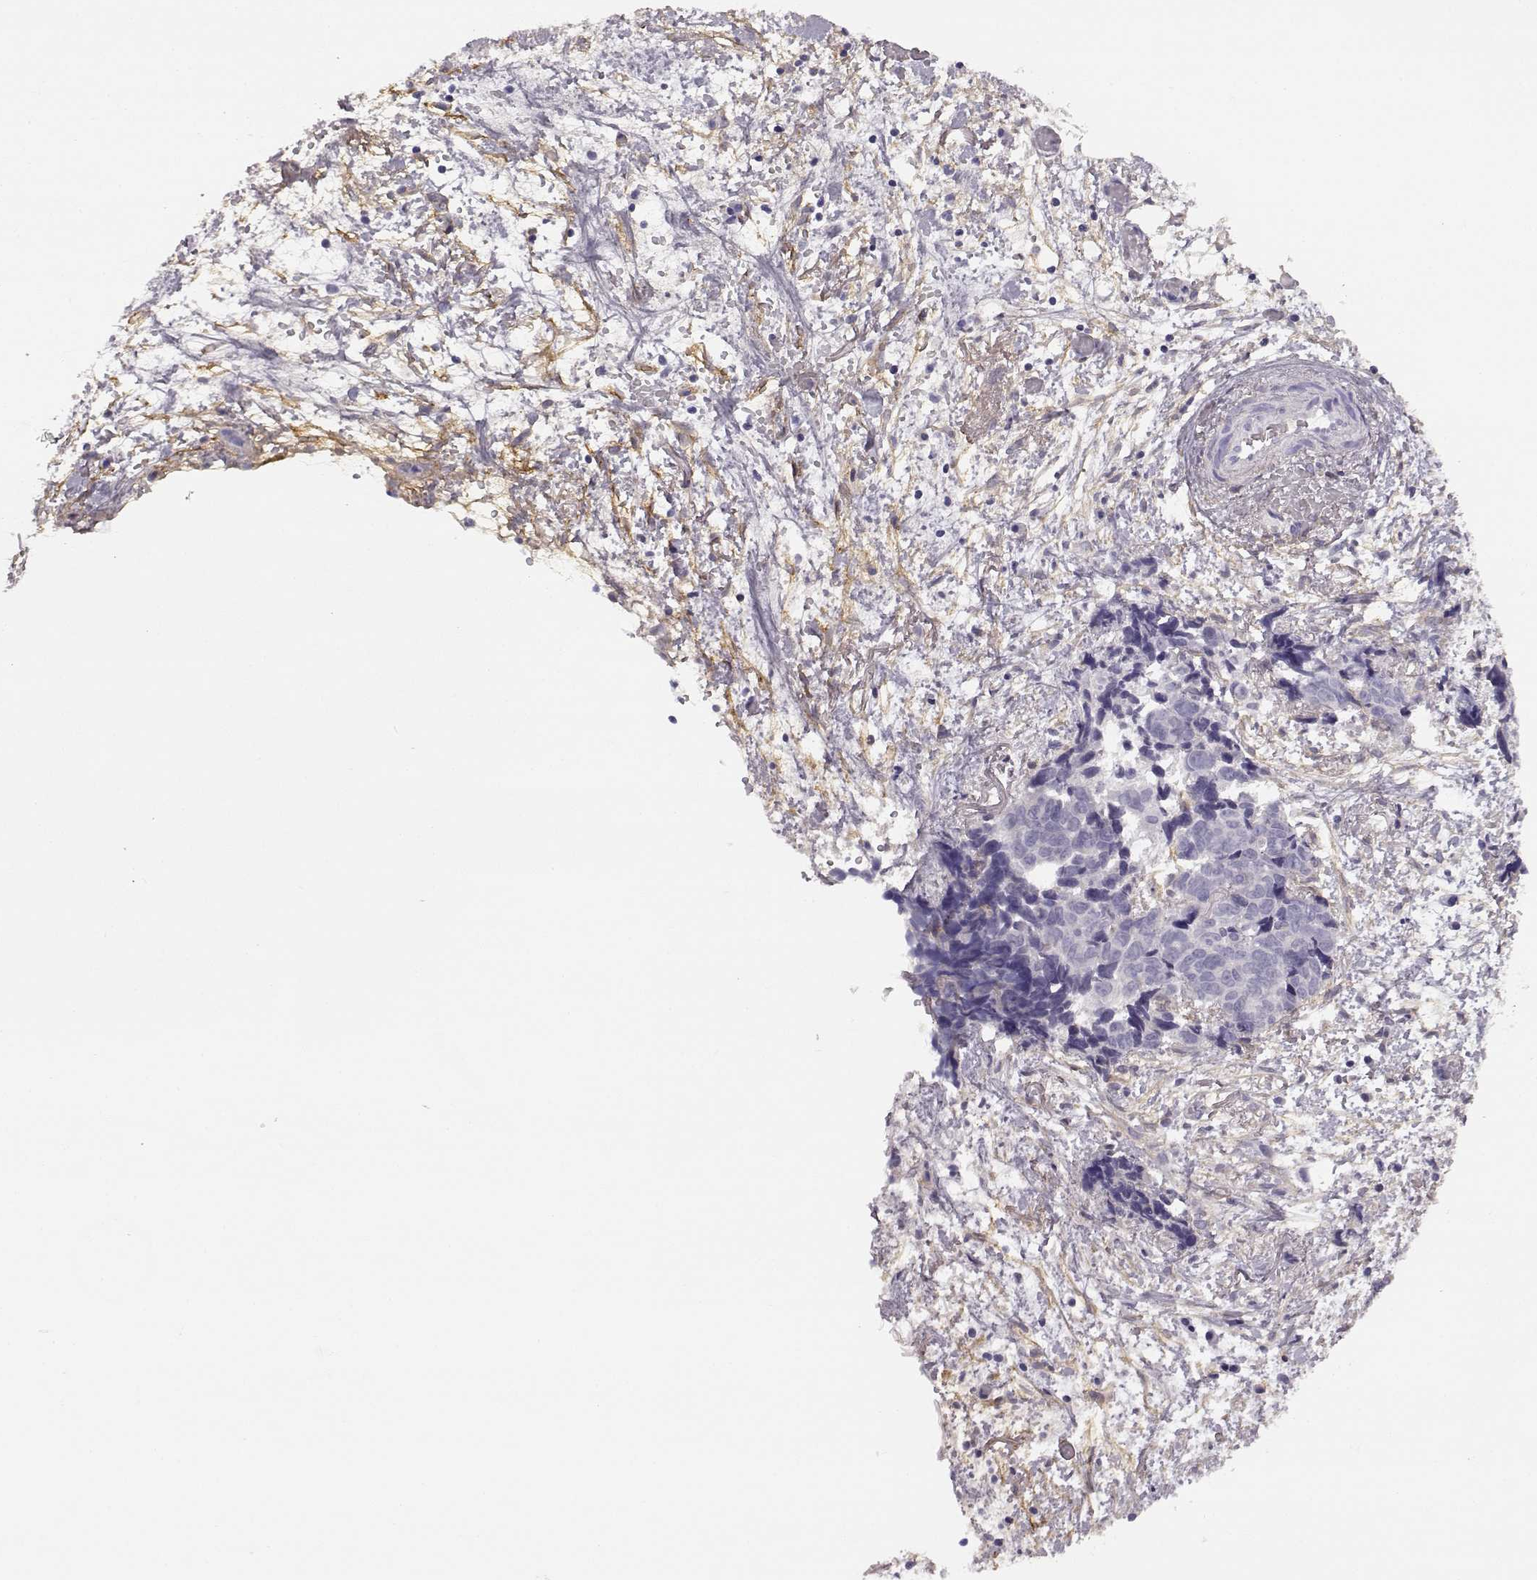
{"staining": {"intensity": "negative", "quantity": "none", "location": "none"}, "tissue": "ovarian cancer", "cell_type": "Tumor cells", "image_type": "cancer", "snomed": [{"axis": "morphology", "description": "Cystadenocarcinoma, serous, NOS"}, {"axis": "topography", "description": "Ovary"}], "caption": "Image shows no significant protein positivity in tumor cells of ovarian cancer (serous cystadenocarcinoma).", "gene": "TRIM69", "patient": {"sex": "female", "age": 69}}